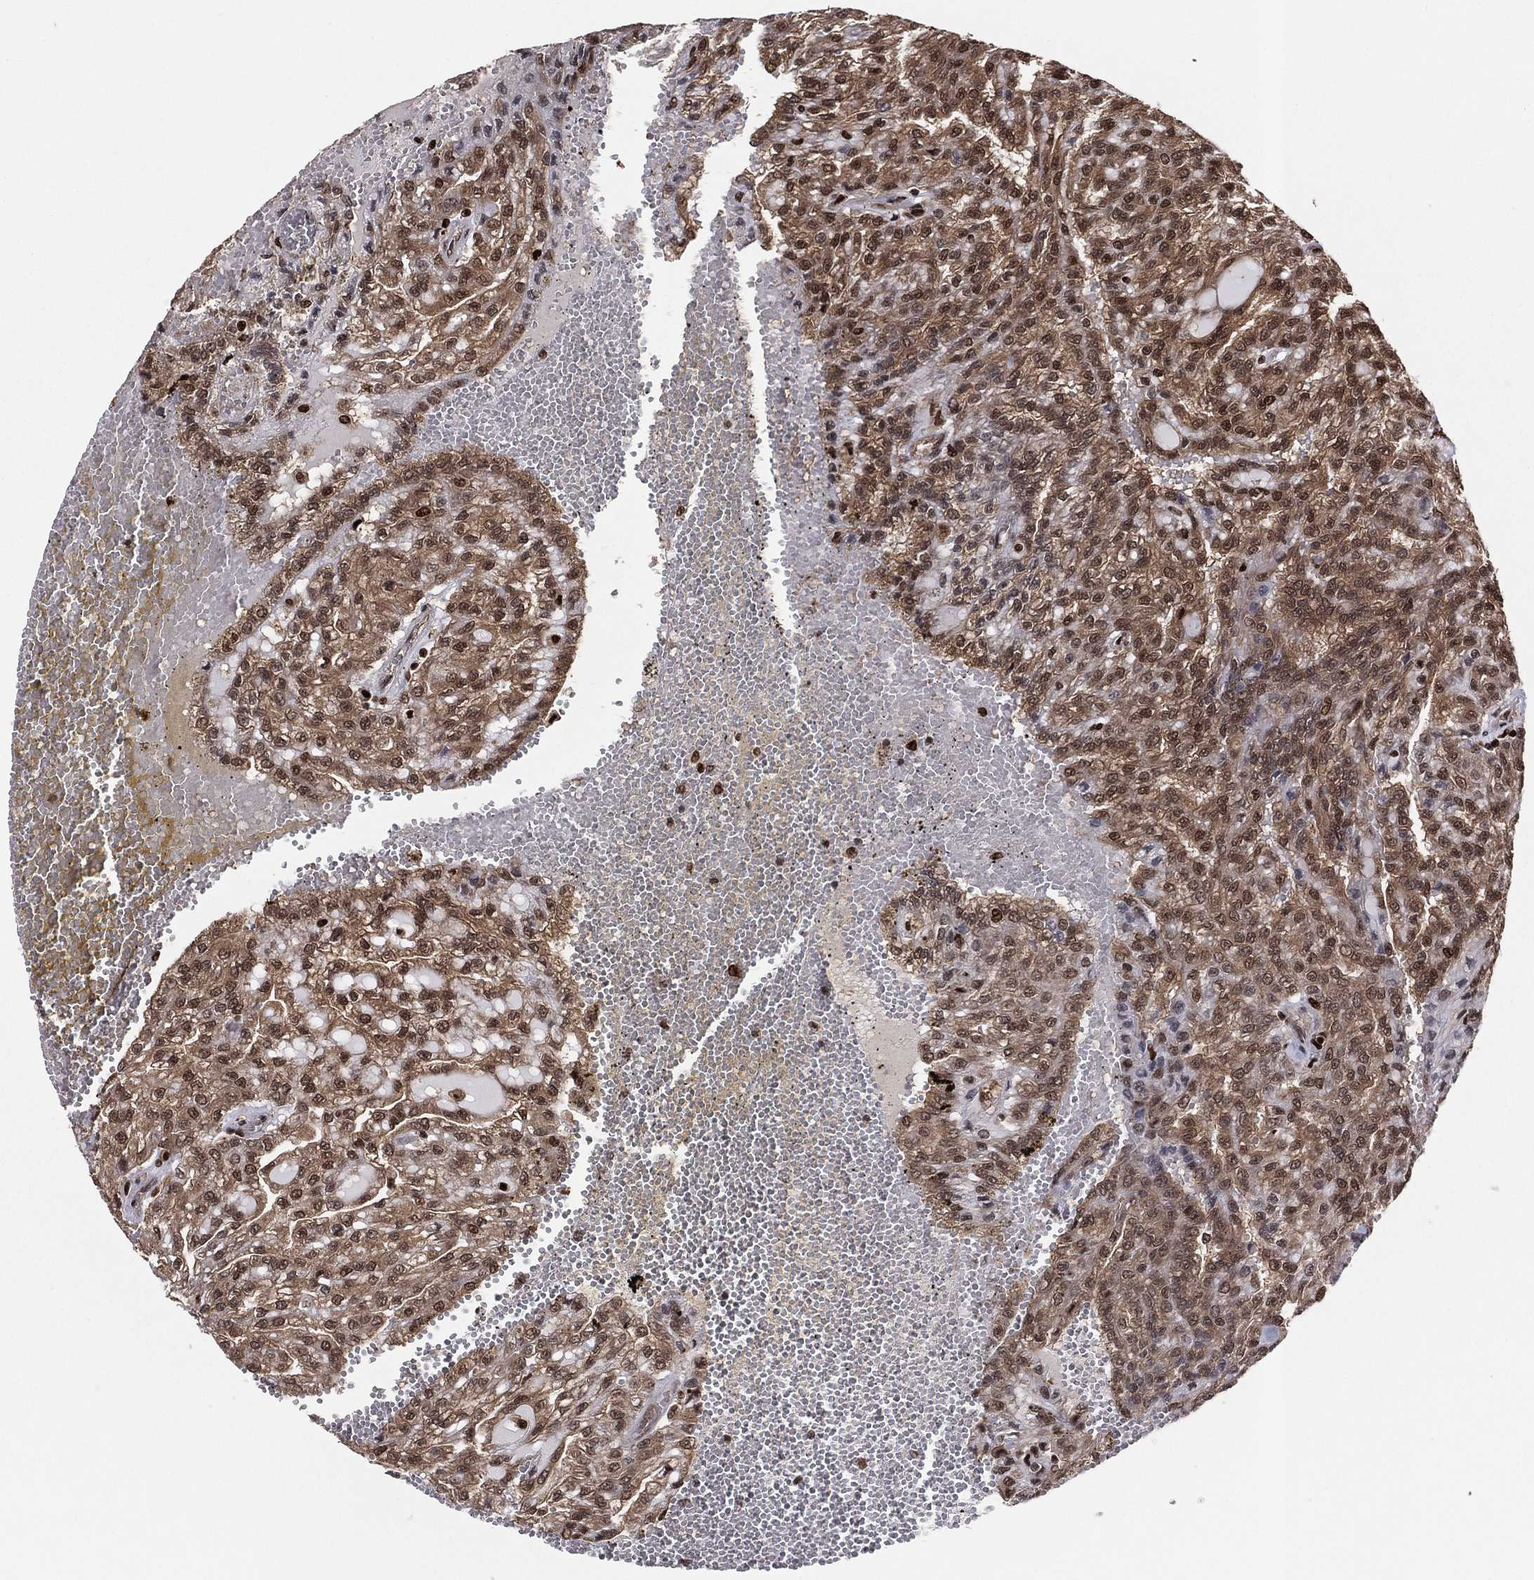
{"staining": {"intensity": "strong", "quantity": ">75%", "location": "cytoplasmic/membranous,nuclear"}, "tissue": "renal cancer", "cell_type": "Tumor cells", "image_type": "cancer", "snomed": [{"axis": "morphology", "description": "Adenocarcinoma, NOS"}, {"axis": "topography", "description": "Kidney"}], "caption": "Human adenocarcinoma (renal) stained with a brown dye displays strong cytoplasmic/membranous and nuclear positive expression in about >75% of tumor cells.", "gene": "PSMA1", "patient": {"sex": "male", "age": 63}}